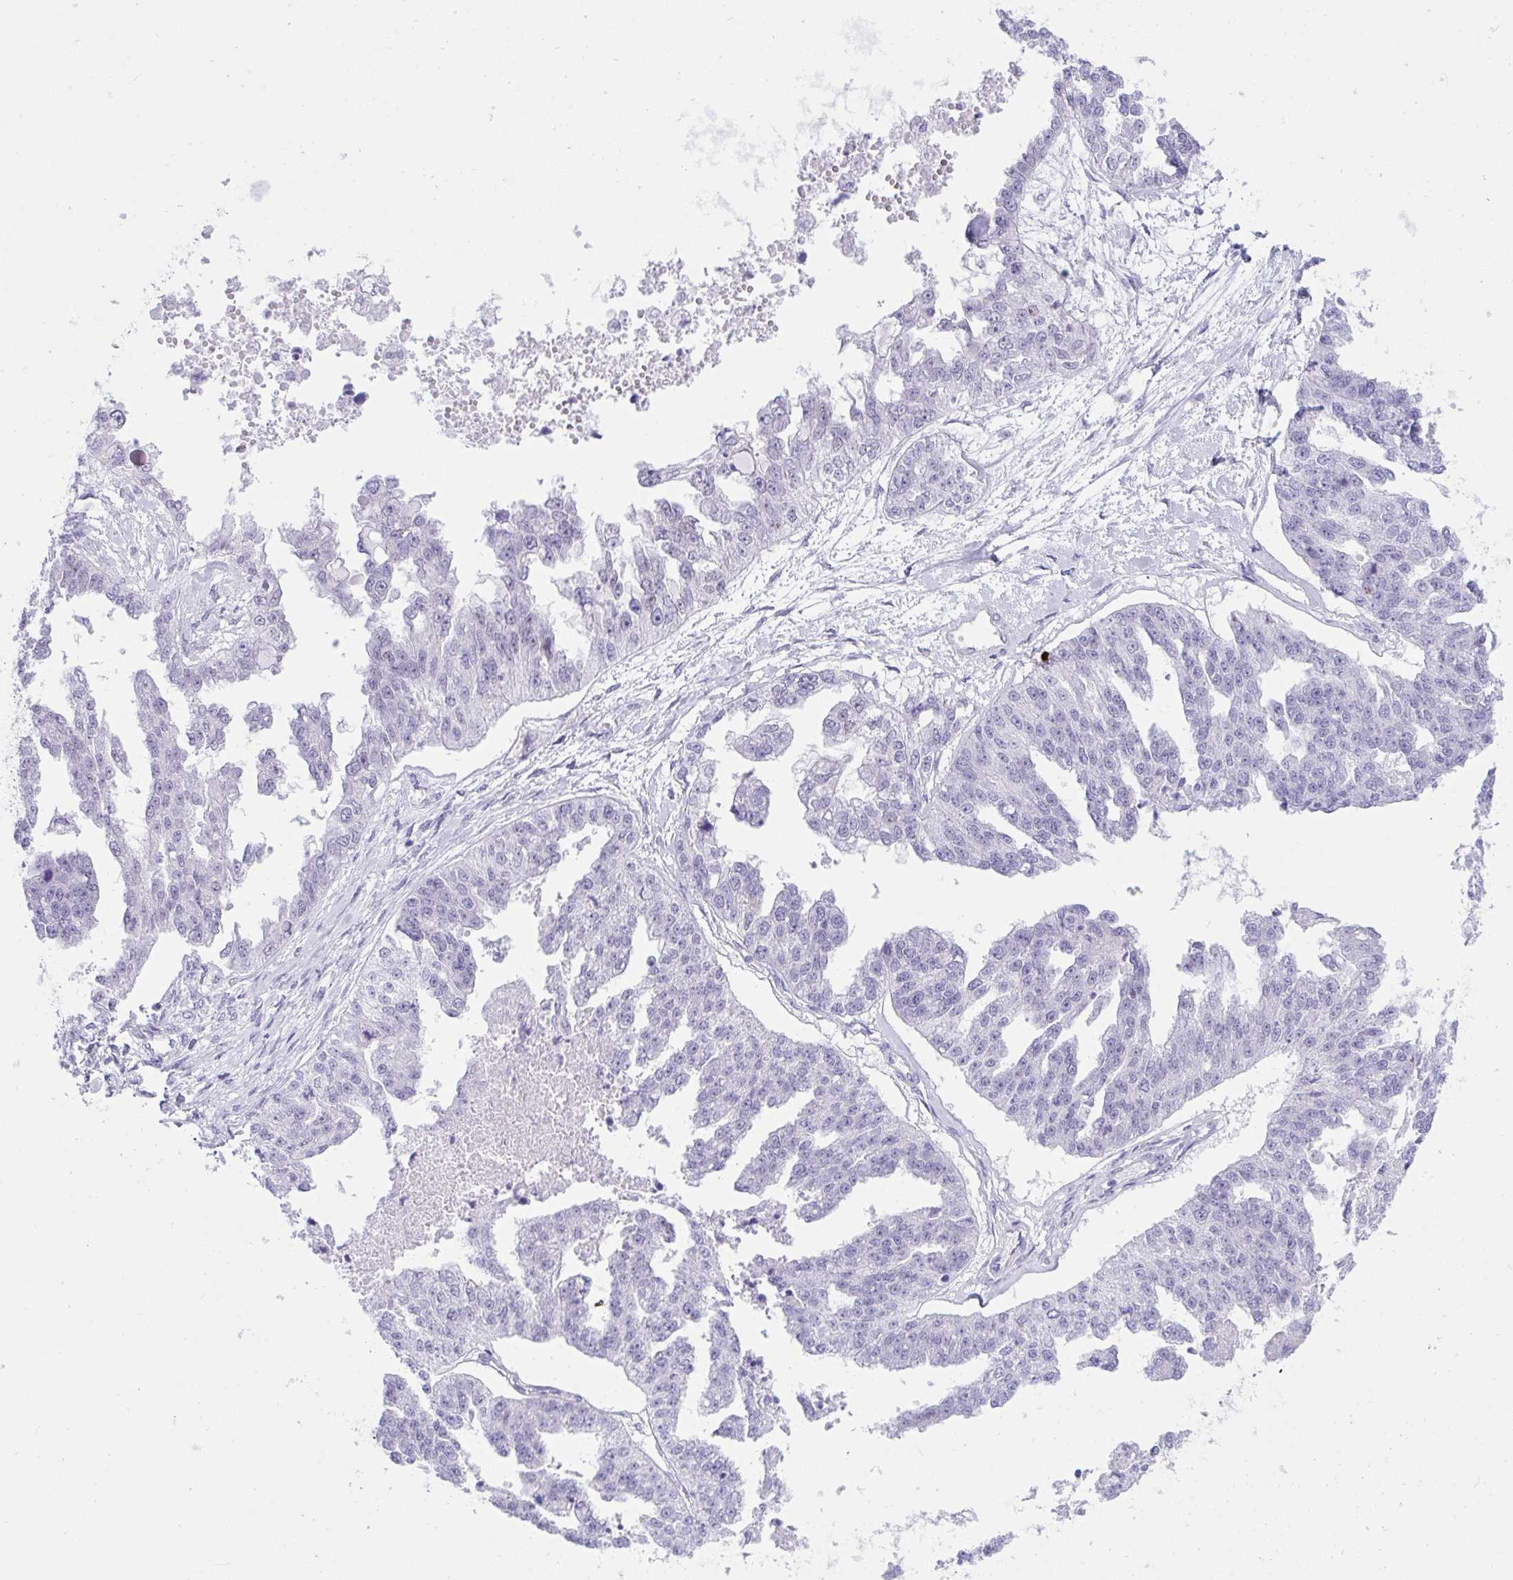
{"staining": {"intensity": "negative", "quantity": "none", "location": "none"}, "tissue": "ovarian cancer", "cell_type": "Tumor cells", "image_type": "cancer", "snomed": [{"axis": "morphology", "description": "Cystadenocarcinoma, serous, NOS"}, {"axis": "topography", "description": "Ovary"}], "caption": "DAB (3,3'-diaminobenzidine) immunohistochemical staining of human ovarian cancer demonstrates no significant expression in tumor cells.", "gene": "IKZF2", "patient": {"sex": "female", "age": 58}}